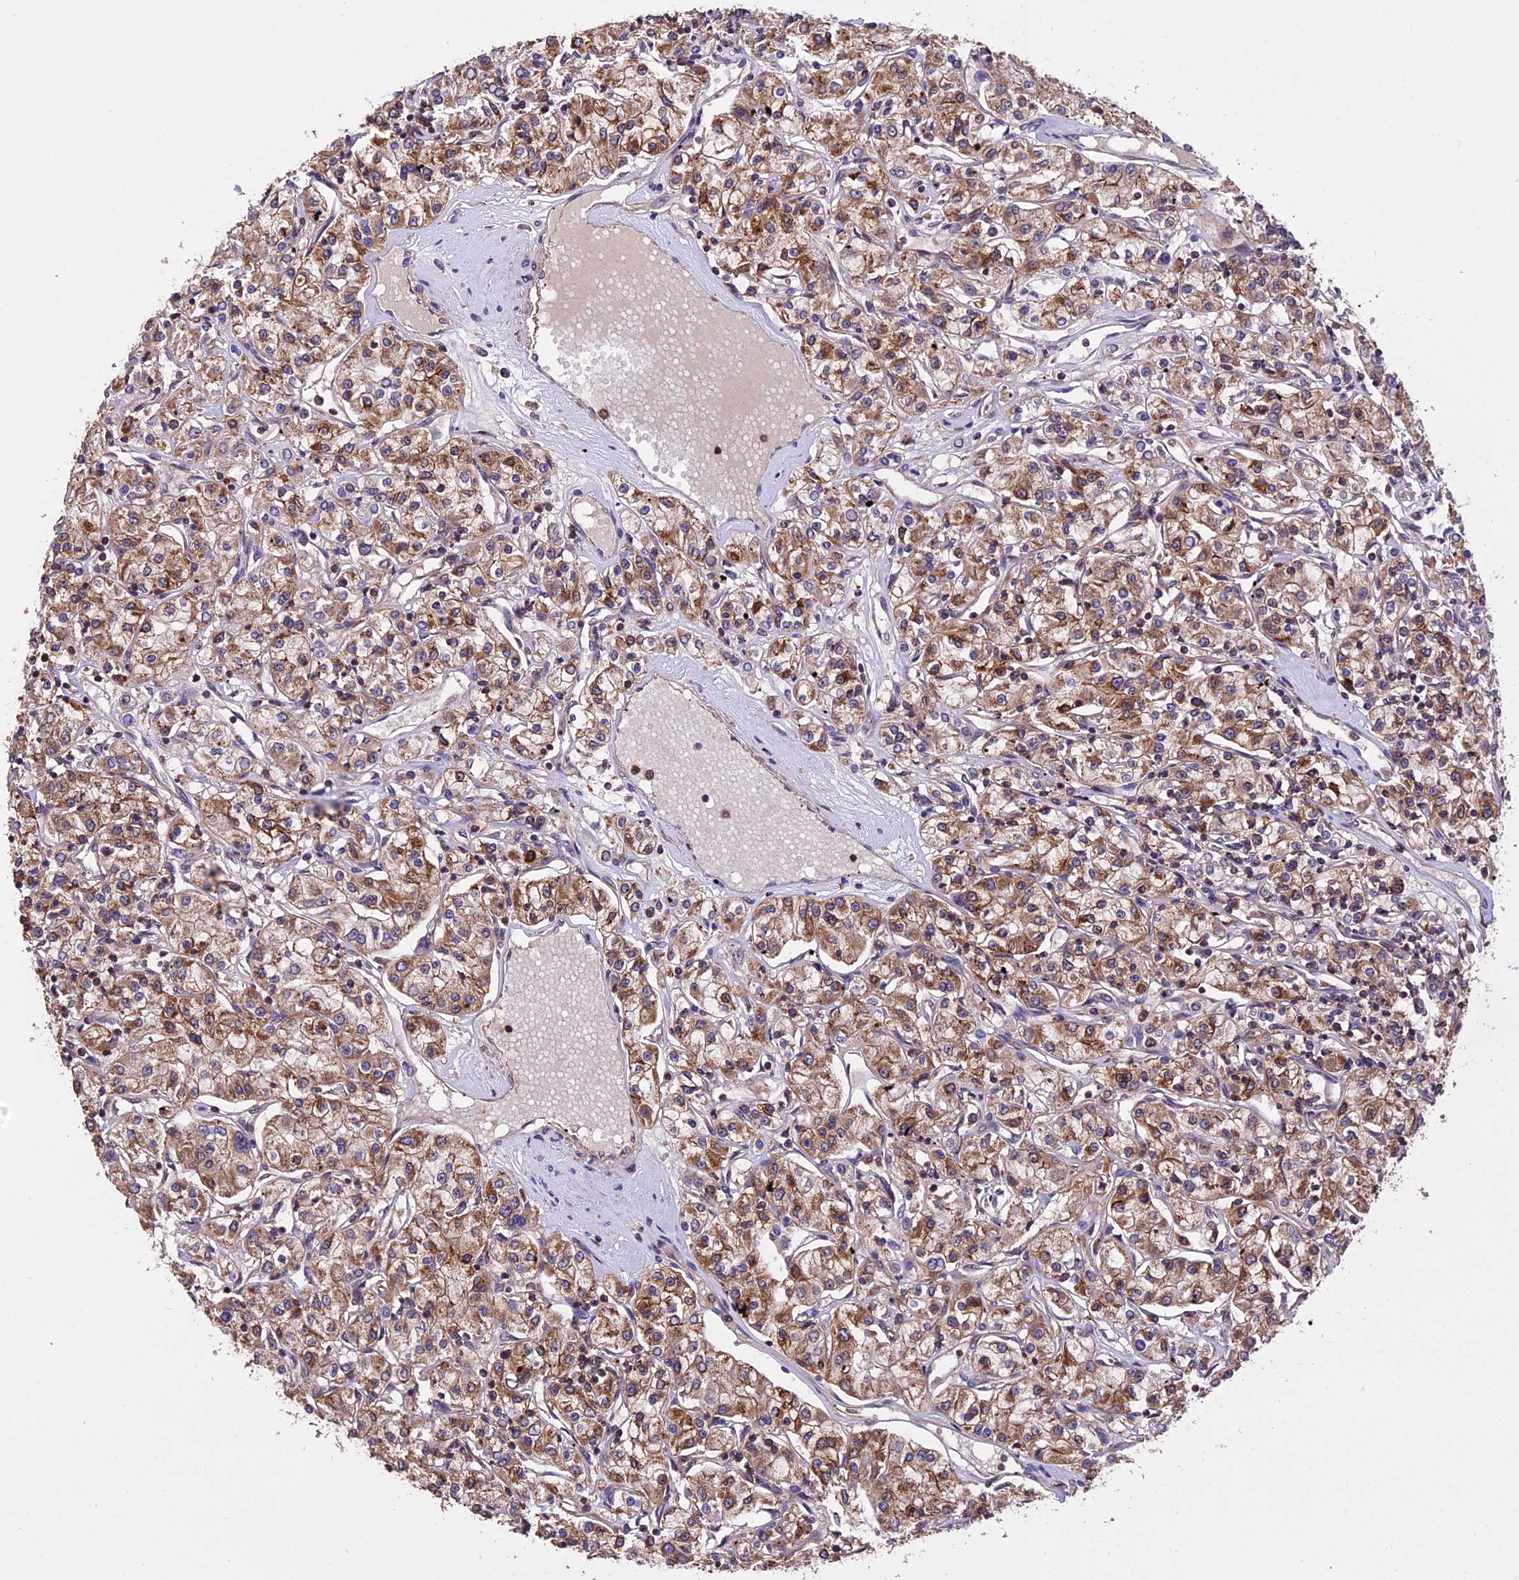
{"staining": {"intensity": "moderate", "quantity": "25%-75%", "location": "cytoplasmic/membranous"}, "tissue": "renal cancer", "cell_type": "Tumor cells", "image_type": "cancer", "snomed": [{"axis": "morphology", "description": "Adenocarcinoma, NOS"}, {"axis": "topography", "description": "Kidney"}], "caption": "Human adenocarcinoma (renal) stained with a brown dye displays moderate cytoplasmic/membranous positive positivity in approximately 25%-75% of tumor cells.", "gene": "PKD2L2", "patient": {"sex": "female", "age": 59}}